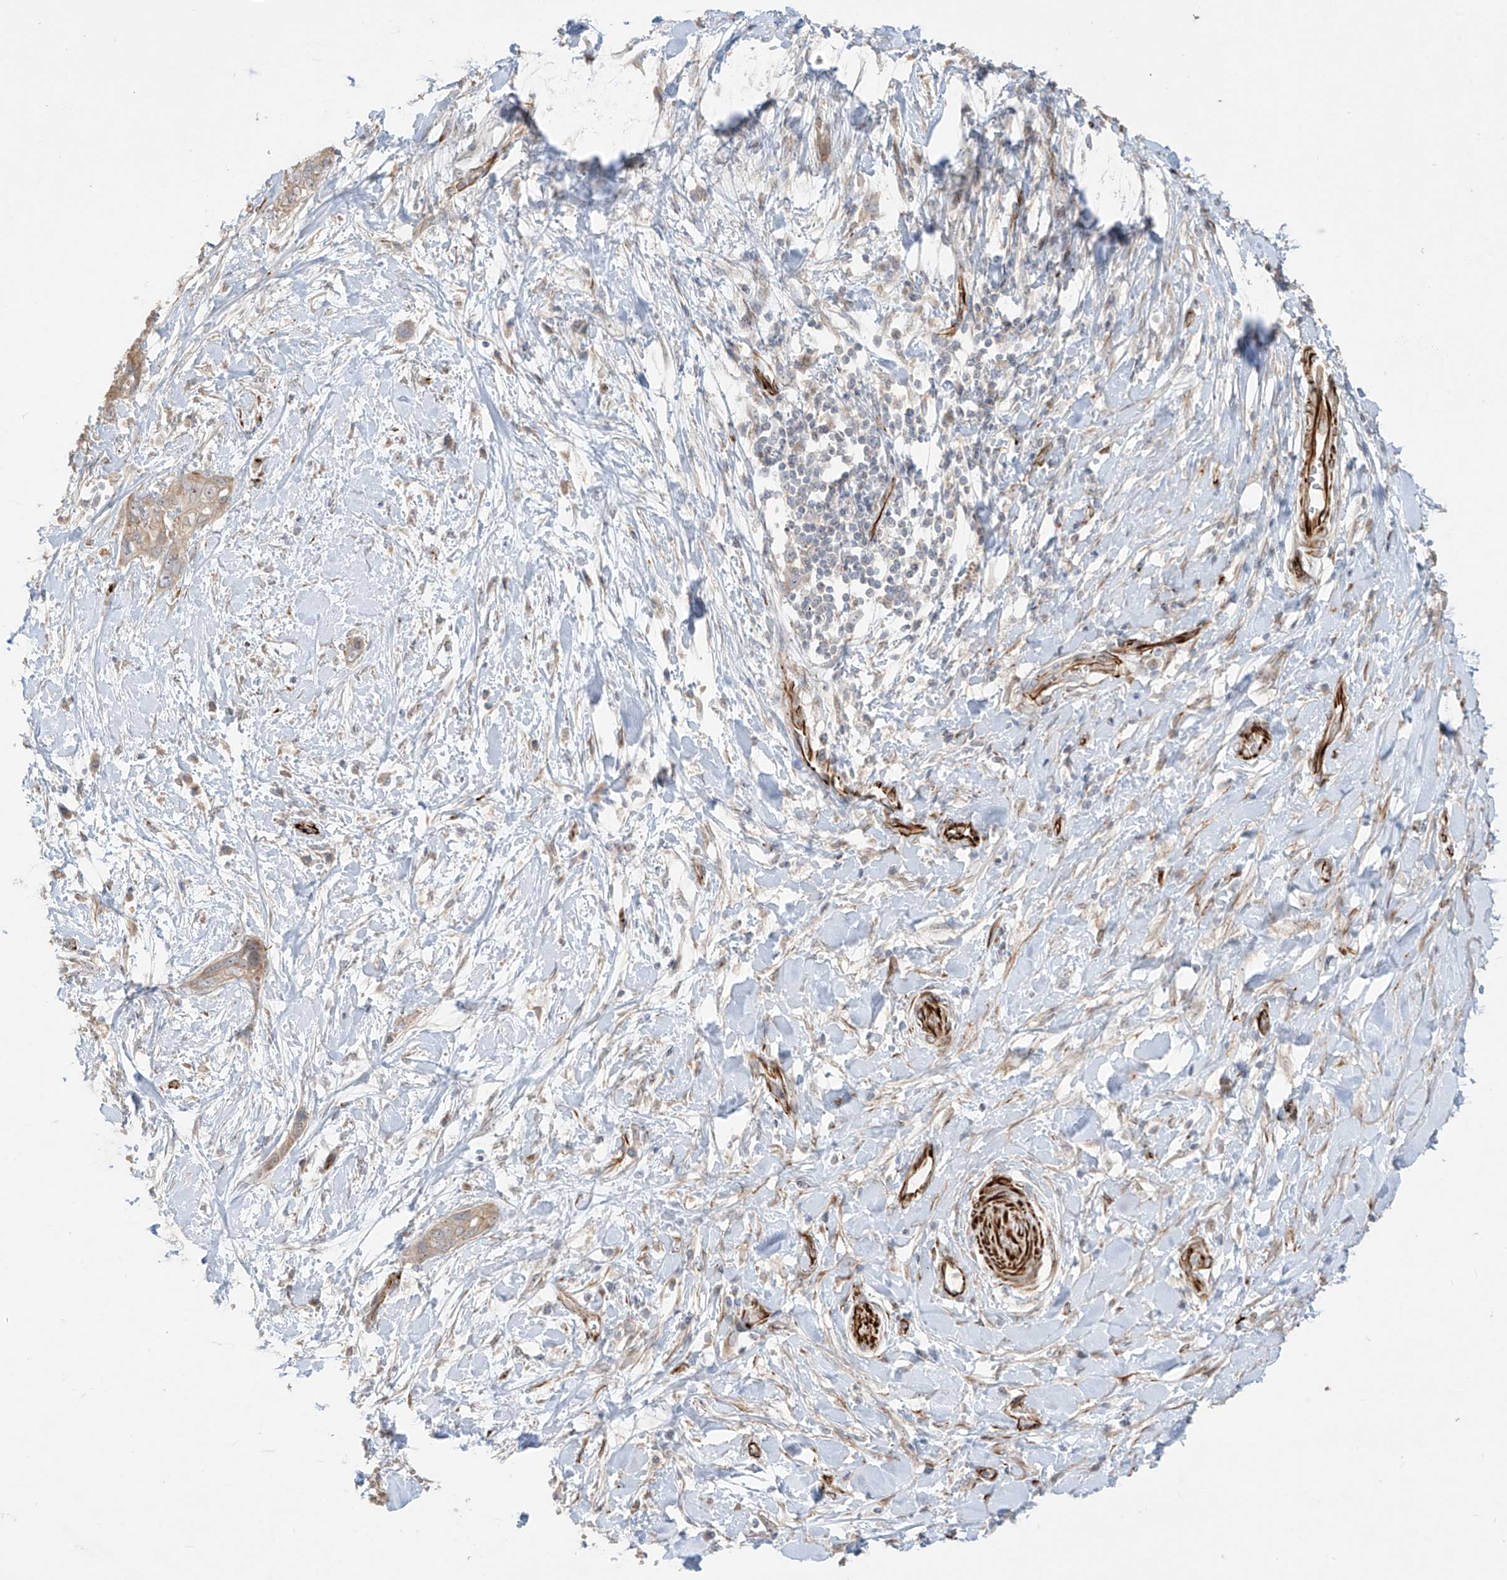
{"staining": {"intensity": "weak", "quantity": ">75%", "location": "cytoplasmic/membranous"}, "tissue": "pancreatic cancer", "cell_type": "Tumor cells", "image_type": "cancer", "snomed": [{"axis": "morphology", "description": "Normal tissue, NOS"}, {"axis": "morphology", "description": "Adenocarcinoma, NOS"}, {"axis": "topography", "description": "Pancreas"}, {"axis": "topography", "description": "Peripheral nerve tissue"}], "caption": "This is an image of immunohistochemistry staining of pancreatic cancer (adenocarcinoma), which shows weak positivity in the cytoplasmic/membranous of tumor cells.", "gene": "DCDC2", "patient": {"sex": "male", "age": 59}}